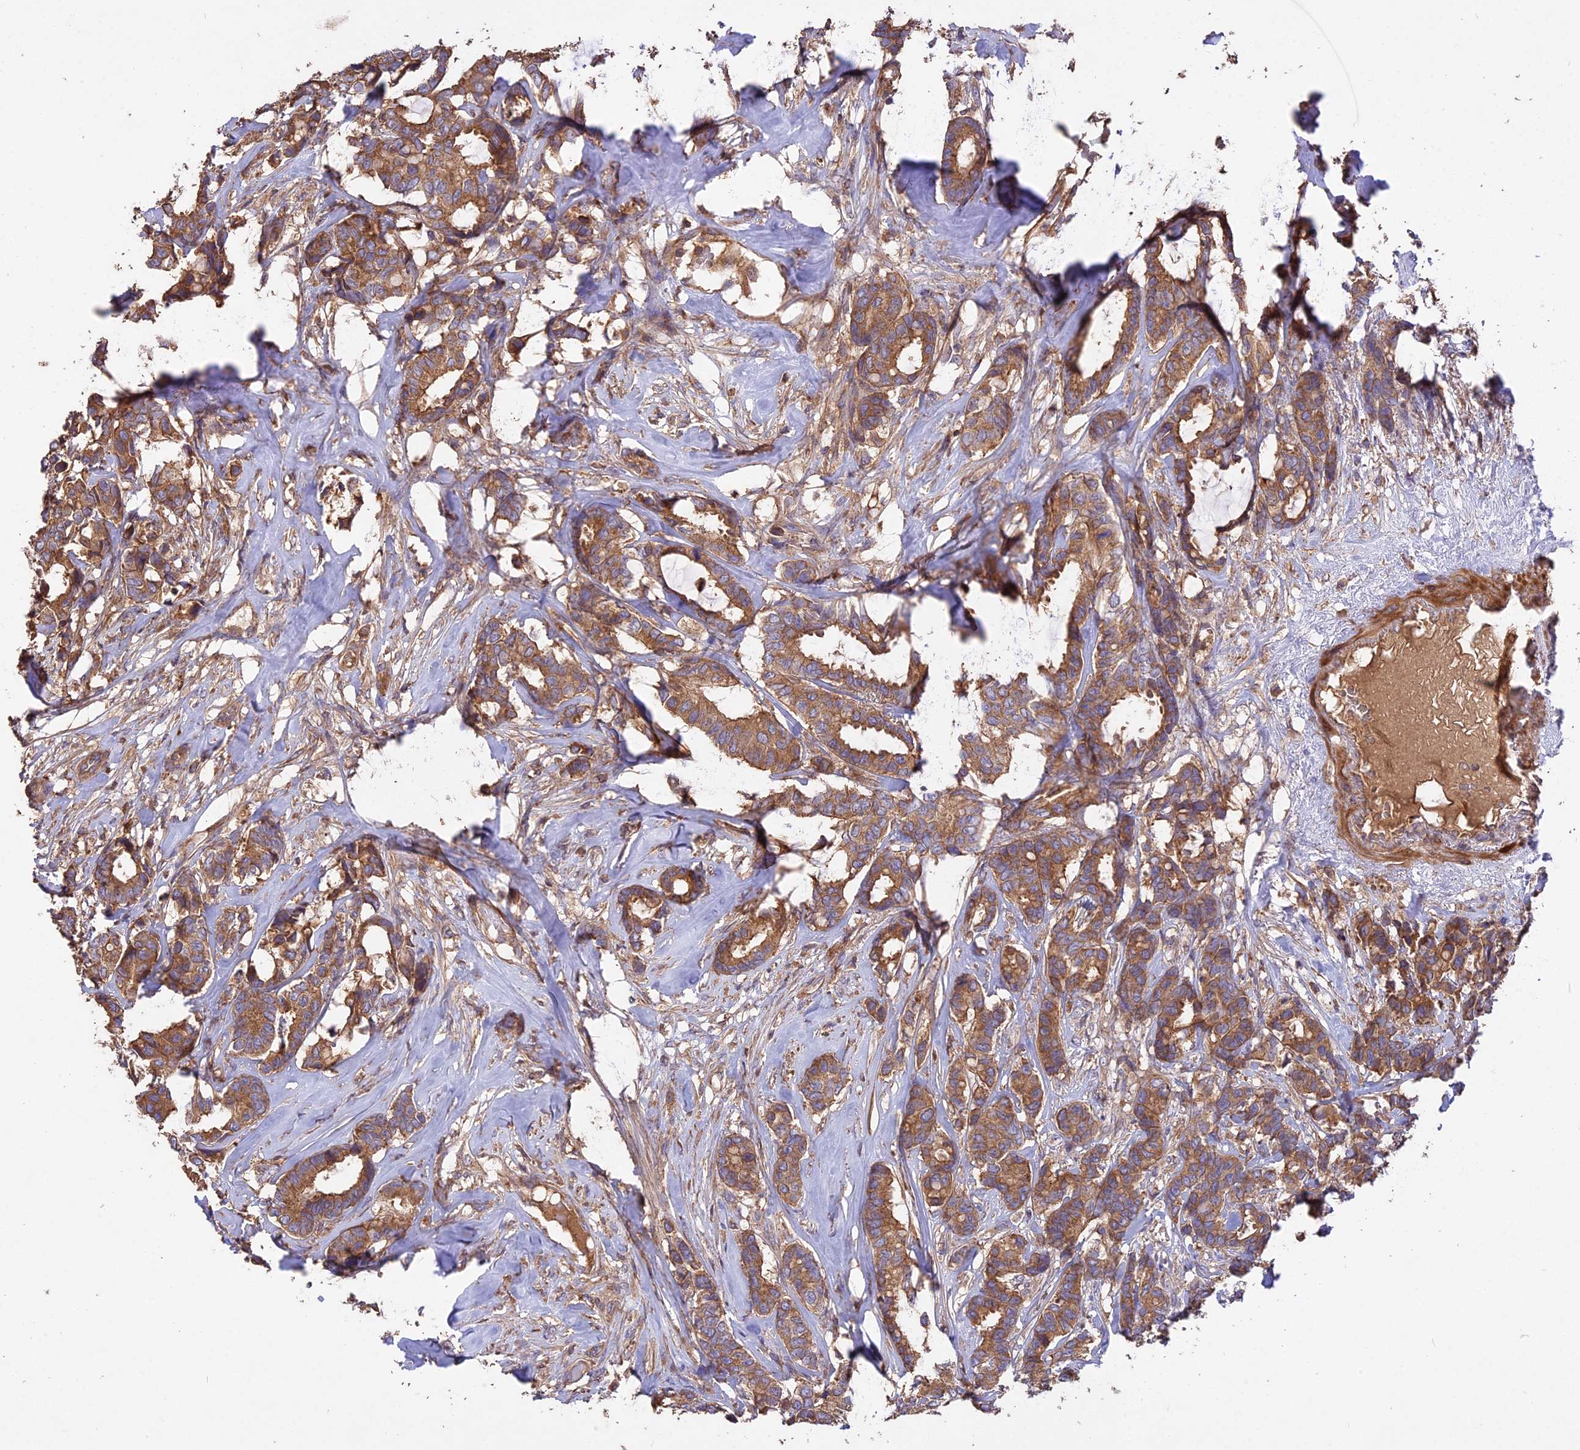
{"staining": {"intensity": "moderate", "quantity": ">75%", "location": "cytoplasmic/membranous"}, "tissue": "breast cancer", "cell_type": "Tumor cells", "image_type": "cancer", "snomed": [{"axis": "morphology", "description": "Duct carcinoma"}, {"axis": "topography", "description": "Breast"}], "caption": "Protein staining of breast intraductal carcinoma tissue shows moderate cytoplasmic/membranous positivity in about >75% of tumor cells. Using DAB (brown) and hematoxylin (blue) stains, captured at high magnification using brightfield microscopy.", "gene": "NUDT8", "patient": {"sex": "female", "age": 87}}